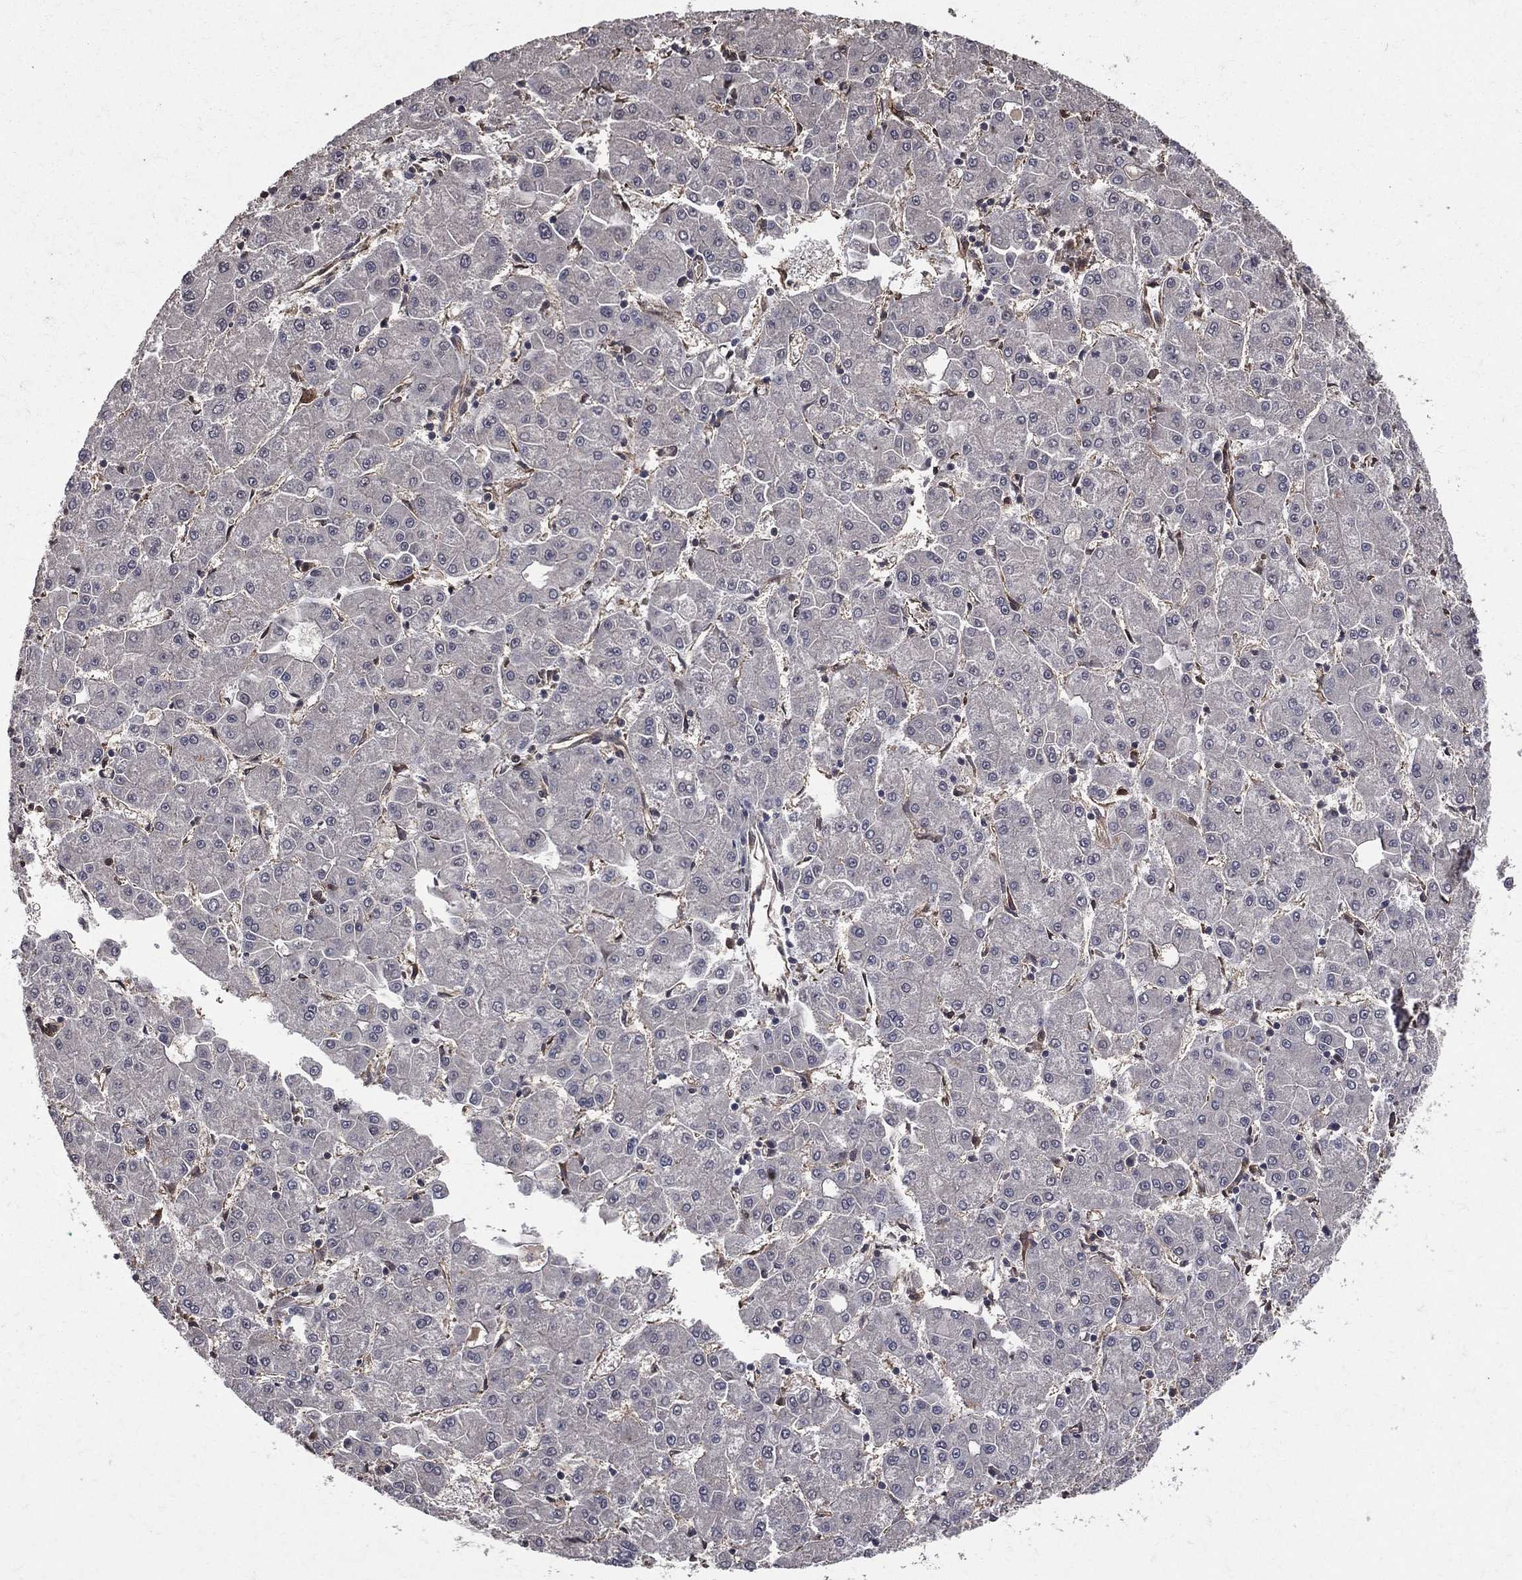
{"staining": {"intensity": "negative", "quantity": "none", "location": "none"}, "tissue": "liver cancer", "cell_type": "Tumor cells", "image_type": "cancer", "snomed": [{"axis": "morphology", "description": "Carcinoma, Hepatocellular, NOS"}, {"axis": "topography", "description": "Liver"}], "caption": "Protein analysis of hepatocellular carcinoma (liver) exhibits no significant positivity in tumor cells. (Immunohistochemistry, brightfield microscopy, high magnification).", "gene": "DPYSL2", "patient": {"sex": "male", "age": 73}}